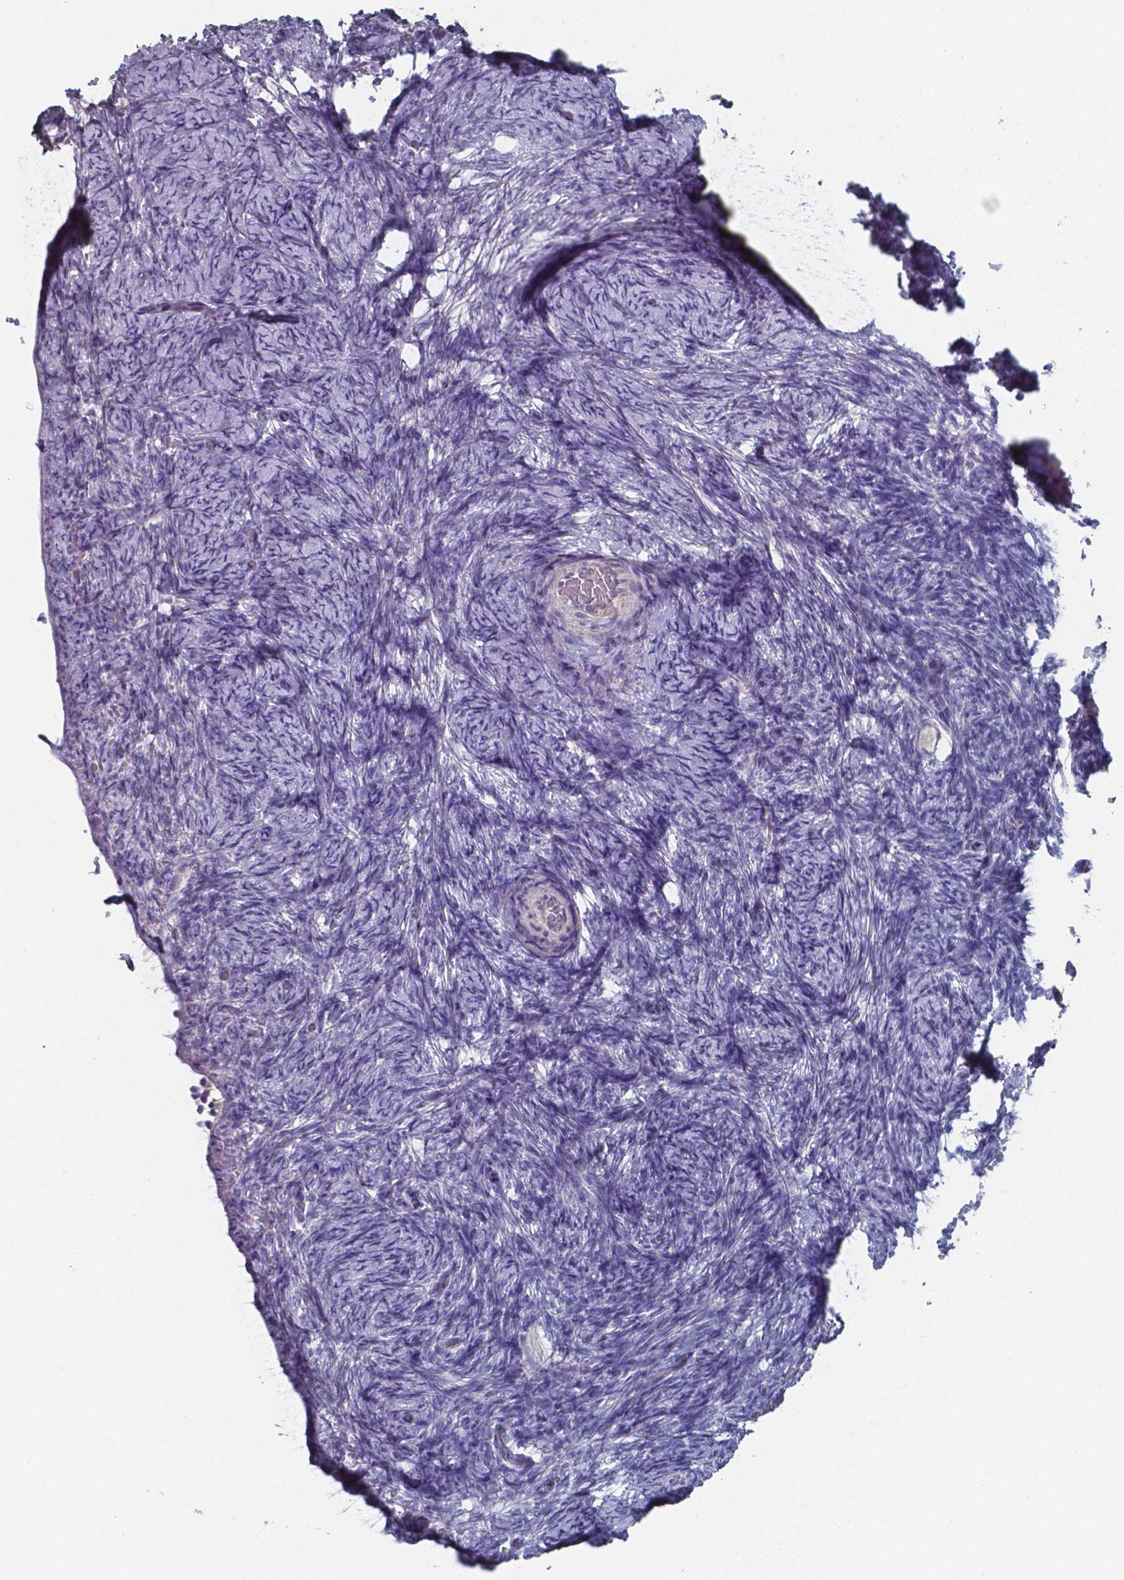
{"staining": {"intensity": "negative", "quantity": "none", "location": "none"}, "tissue": "ovary", "cell_type": "Follicle cells", "image_type": "normal", "snomed": [{"axis": "morphology", "description": "Normal tissue, NOS"}, {"axis": "topography", "description": "Ovary"}], "caption": "Ovary was stained to show a protein in brown. There is no significant positivity in follicle cells. (DAB (3,3'-diaminobenzidine) immunohistochemistry (IHC) with hematoxylin counter stain).", "gene": "FOXJ1", "patient": {"sex": "female", "age": 34}}